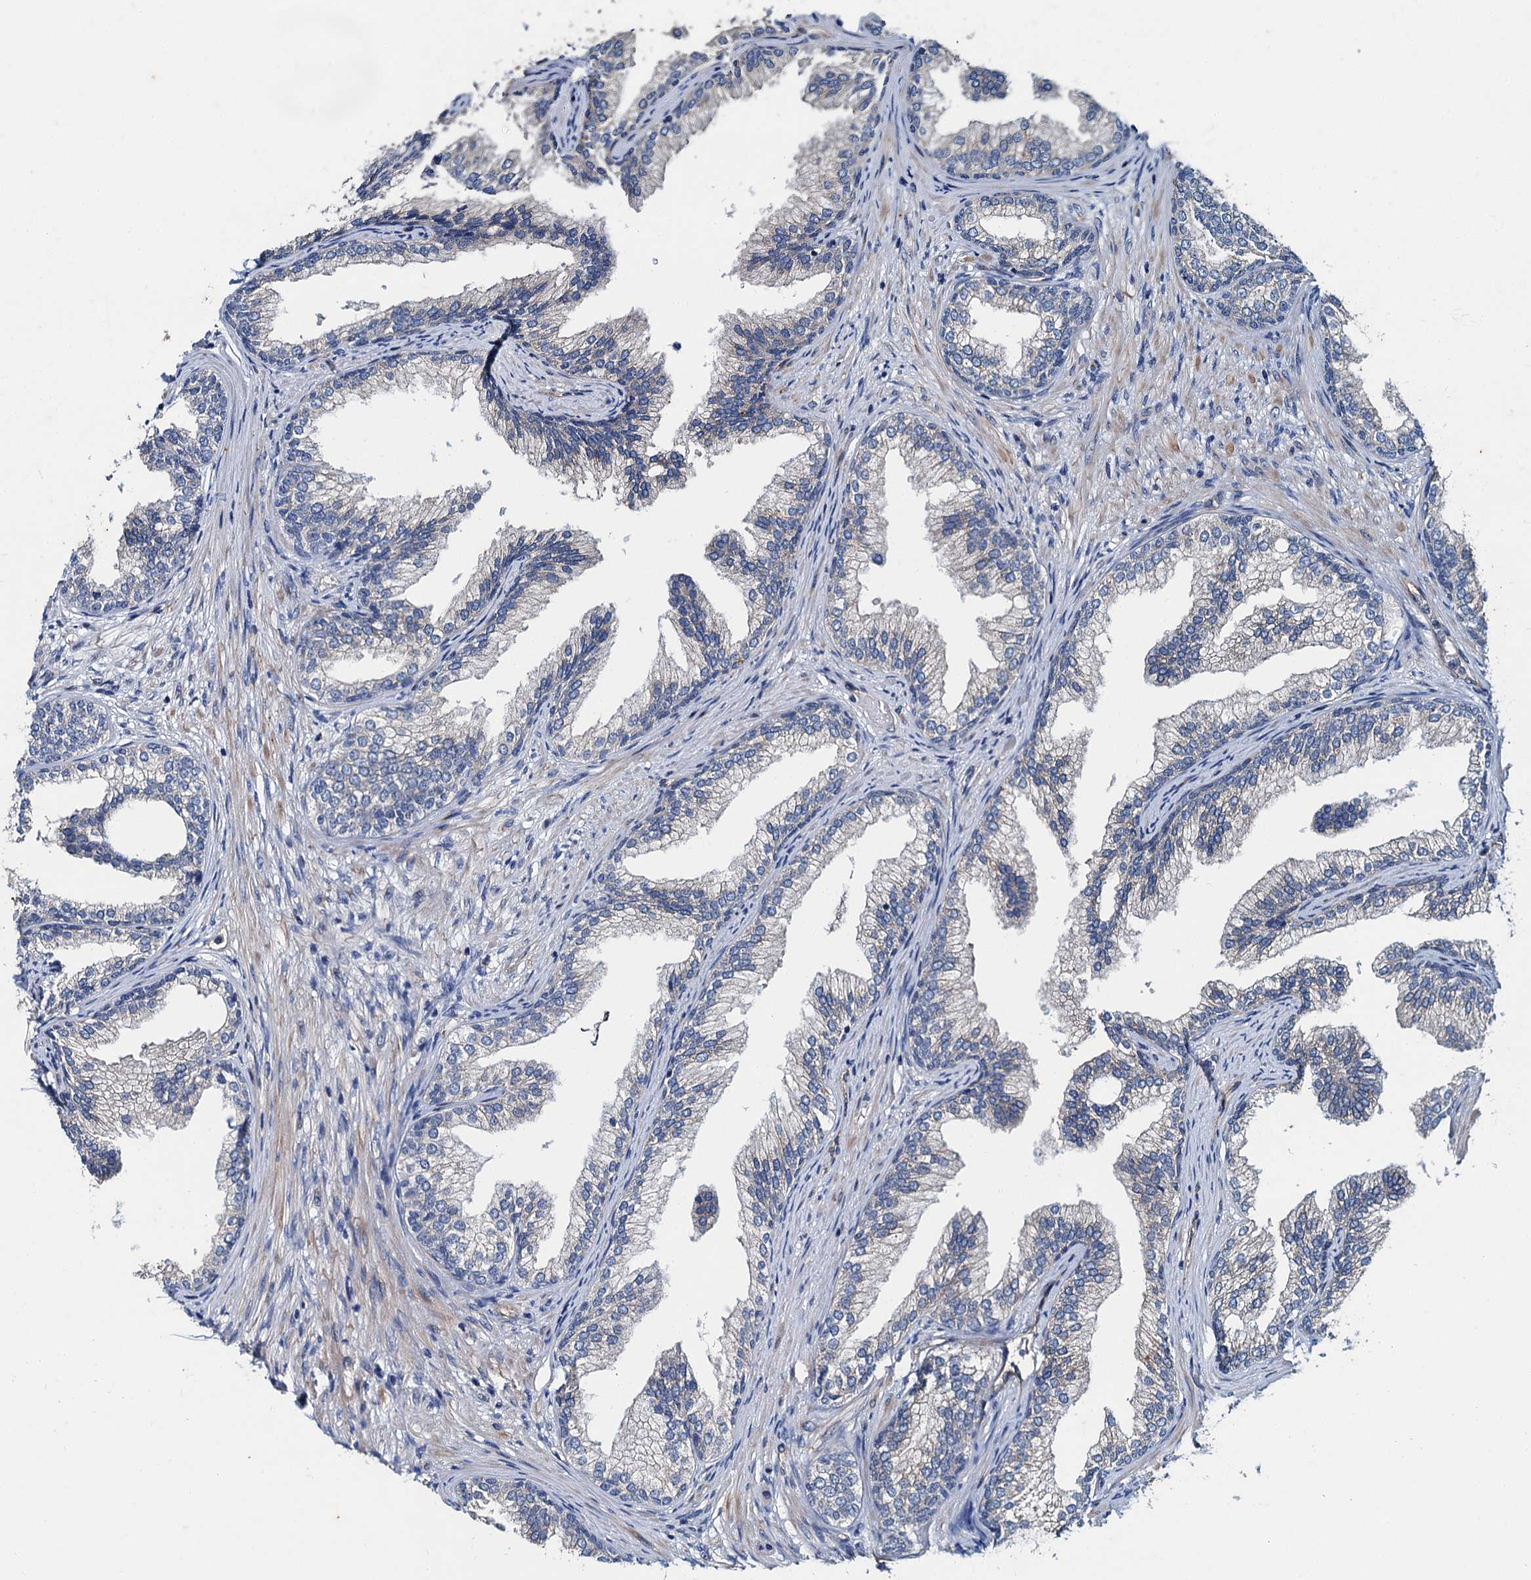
{"staining": {"intensity": "weak", "quantity": "<25%", "location": "cytoplasmic/membranous"}, "tissue": "prostate", "cell_type": "Glandular cells", "image_type": "normal", "snomed": [{"axis": "morphology", "description": "Normal tissue, NOS"}, {"axis": "topography", "description": "Prostate"}], "caption": "DAB immunohistochemical staining of benign prostate displays no significant staining in glandular cells.", "gene": "NGRN", "patient": {"sex": "male", "age": 76}}